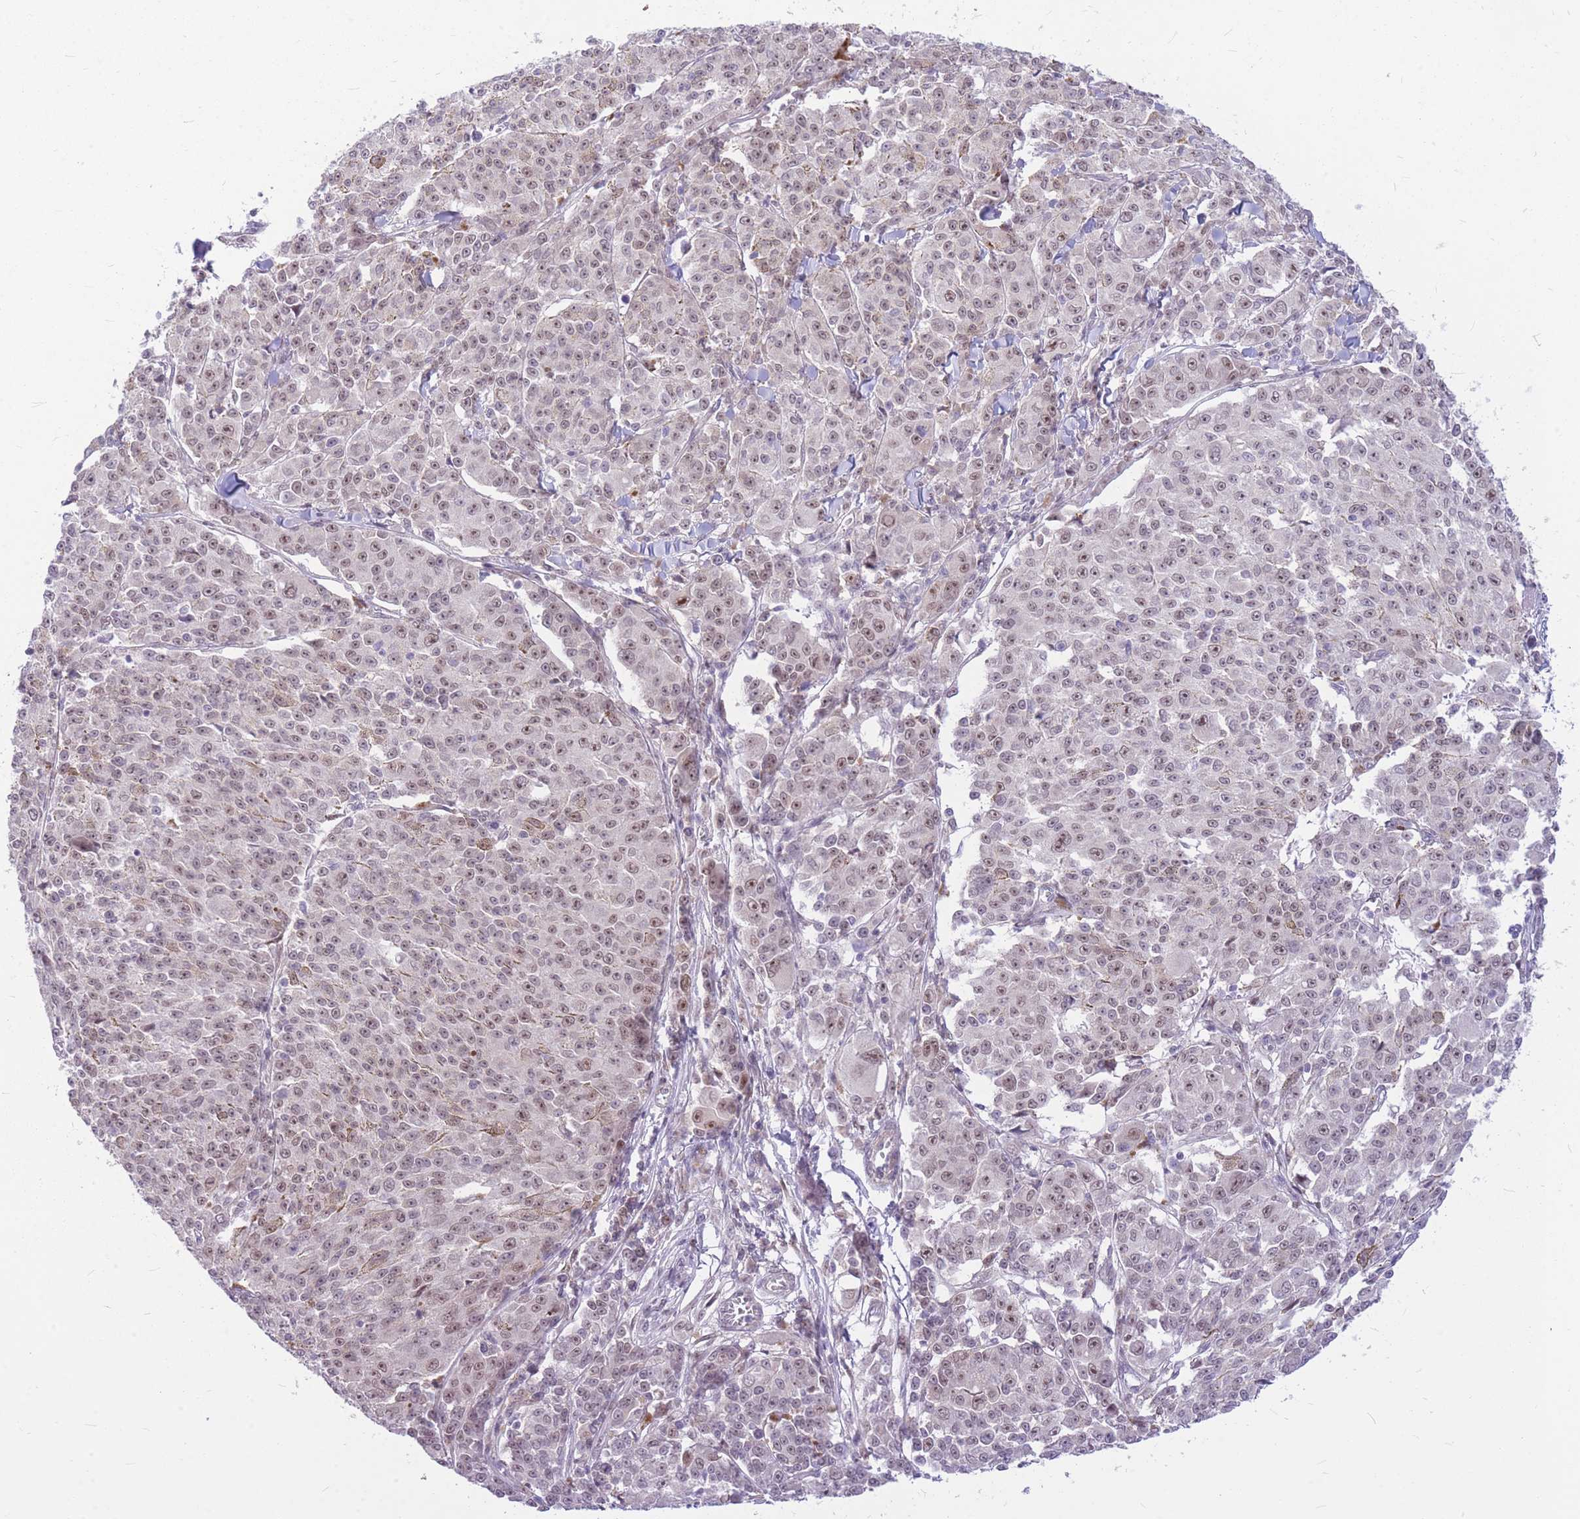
{"staining": {"intensity": "moderate", "quantity": "25%-75%", "location": "nuclear"}, "tissue": "melanoma", "cell_type": "Tumor cells", "image_type": "cancer", "snomed": [{"axis": "morphology", "description": "Malignant melanoma, NOS"}, {"axis": "topography", "description": "Skin"}], "caption": "A photomicrograph showing moderate nuclear expression in about 25%-75% of tumor cells in melanoma, as visualized by brown immunohistochemical staining.", "gene": "ERCC2", "patient": {"sex": "female", "age": 52}}